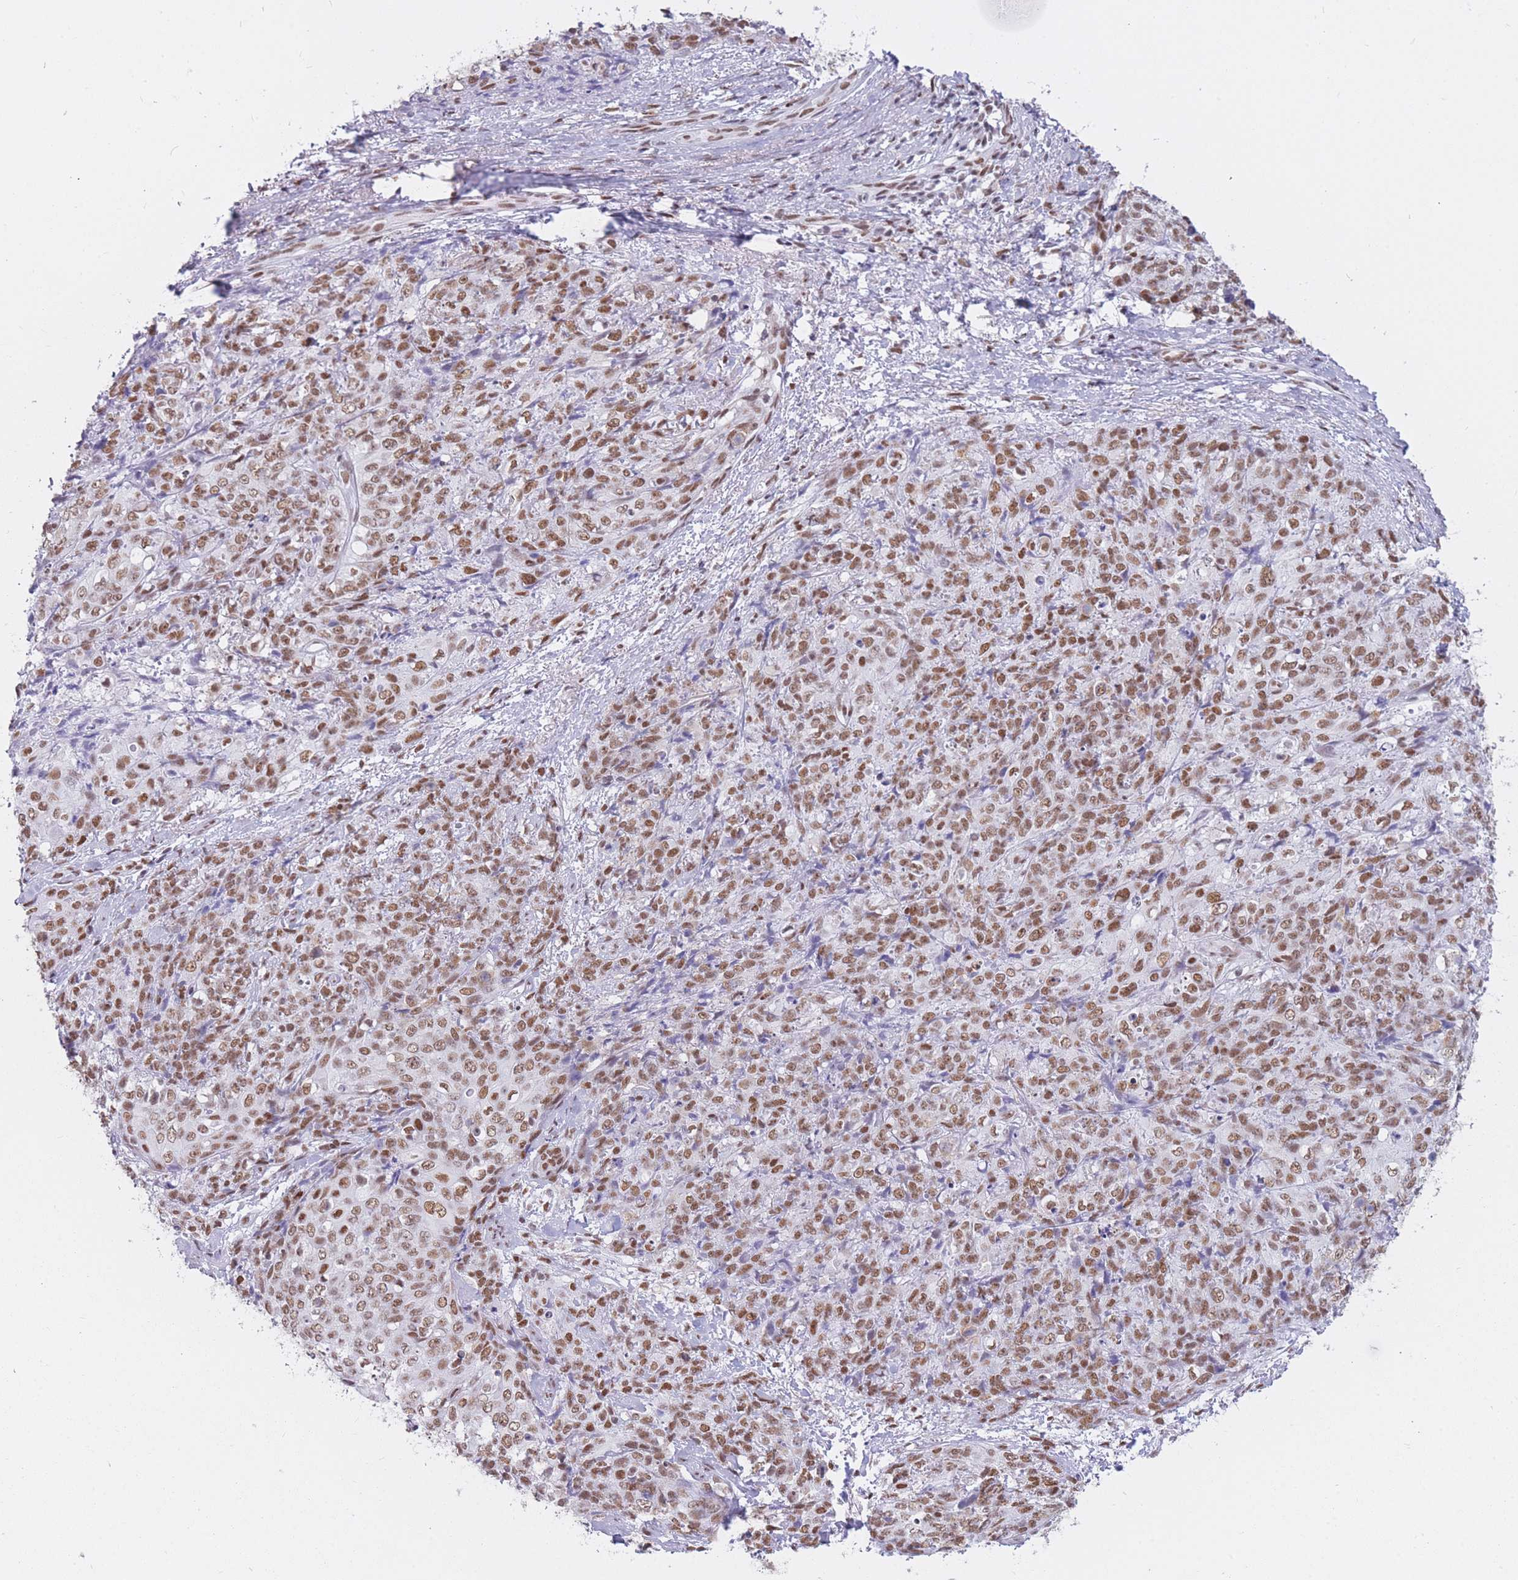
{"staining": {"intensity": "moderate", "quantity": ">75%", "location": "nuclear"}, "tissue": "skin cancer", "cell_type": "Tumor cells", "image_type": "cancer", "snomed": [{"axis": "morphology", "description": "Squamous cell carcinoma, NOS"}, {"axis": "topography", "description": "Skin"}, {"axis": "topography", "description": "Vulva"}], "caption": "Moderate nuclear expression for a protein is present in approximately >75% of tumor cells of skin cancer (squamous cell carcinoma) using immunohistochemistry.", "gene": "HNRNPUL1", "patient": {"sex": "female", "age": 85}}